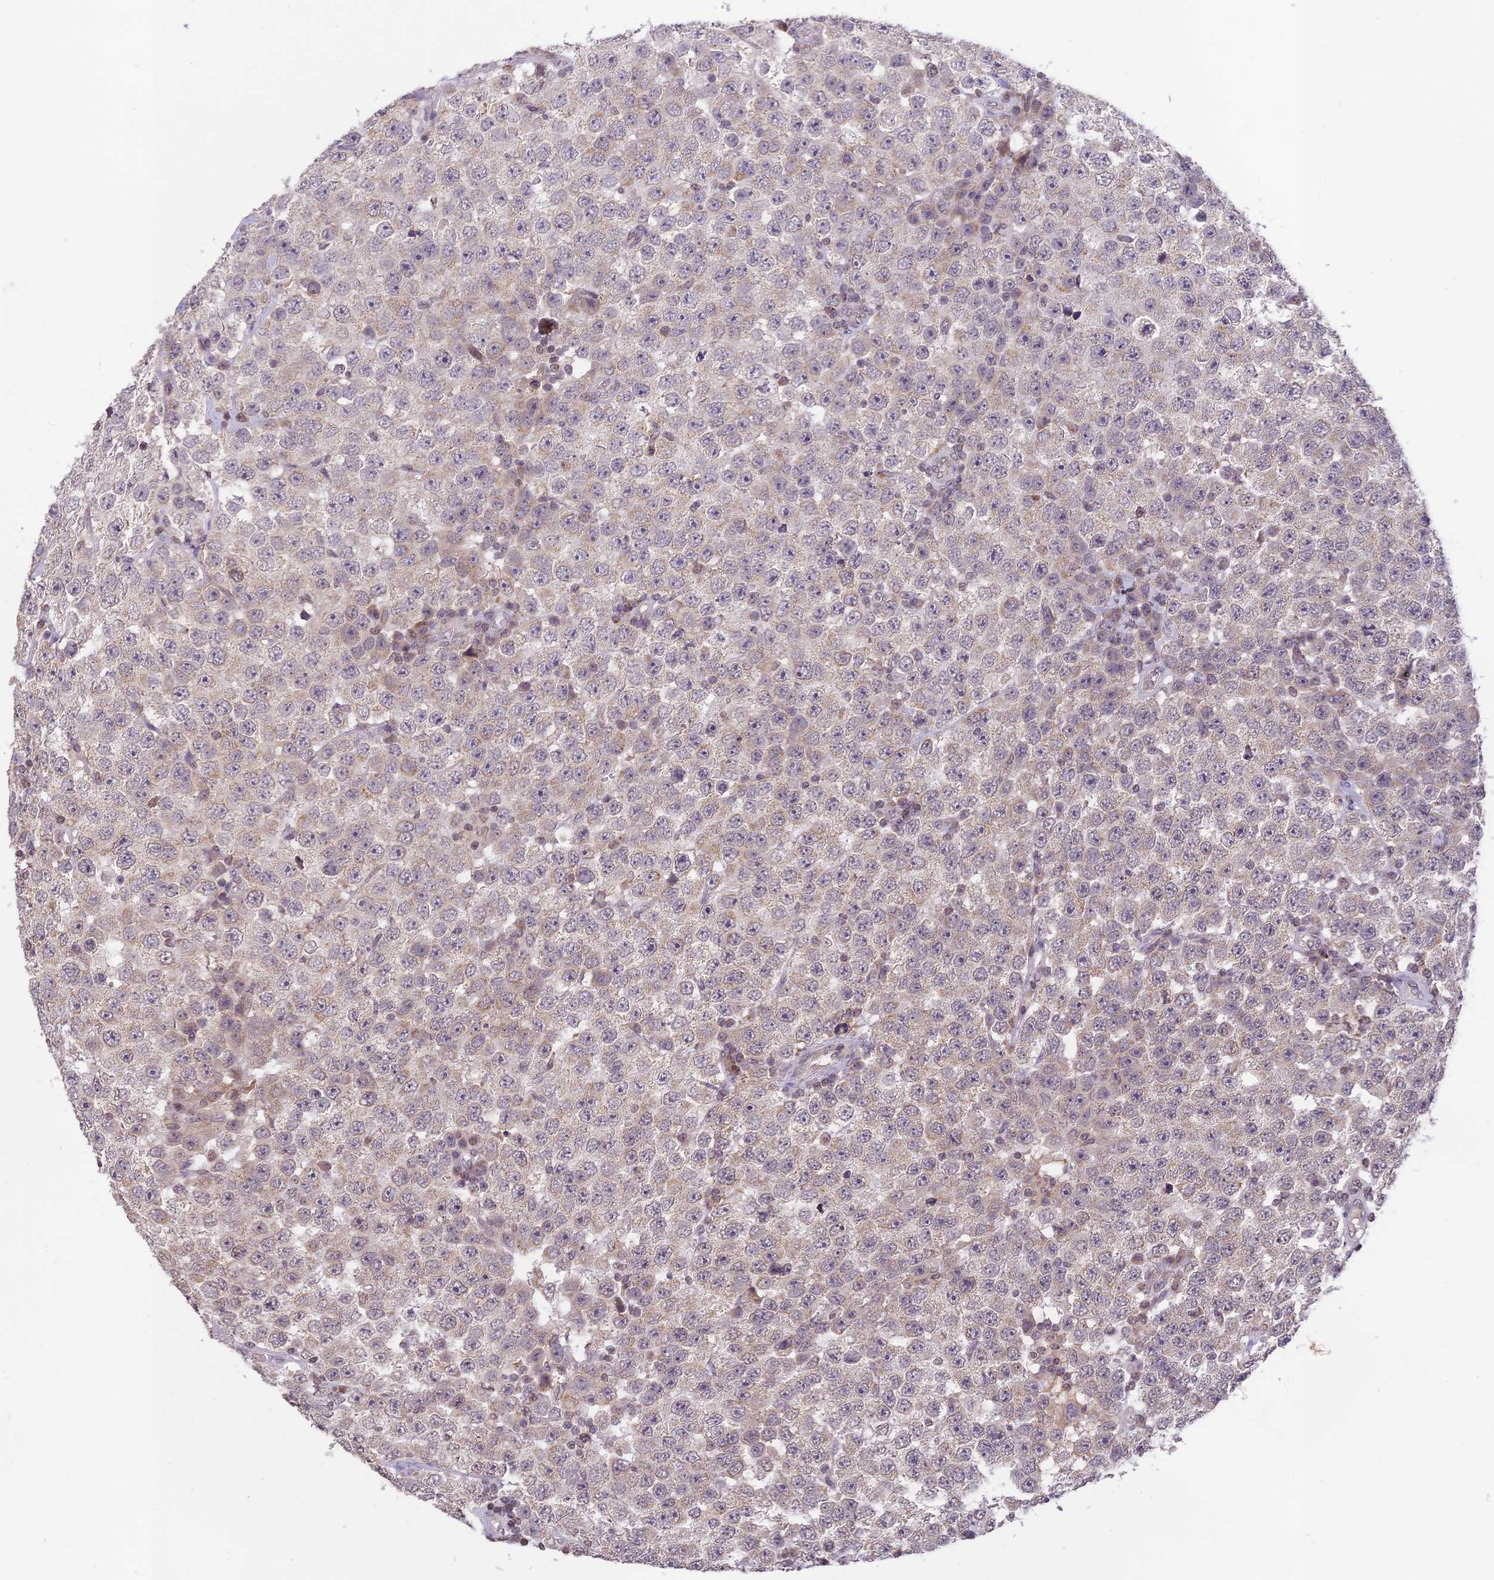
{"staining": {"intensity": "weak", "quantity": "25%-75%", "location": "cytoplasmic/membranous"}, "tissue": "testis cancer", "cell_type": "Tumor cells", "image_type": "cancer", "snomed": [{"axis": "morphology", "description": "Seminoma, NOS"}, {"axis": "topography", "description": "Testis"}], "caption": "DAB immunohistochemical staining of testis cancer (seminoma) exhibits weak cytoplasmic/membranous protein staining in about 25%-75% of tumor cells.", "gene": "ERG28", "patient": {"sex": "male", "age": 28}}